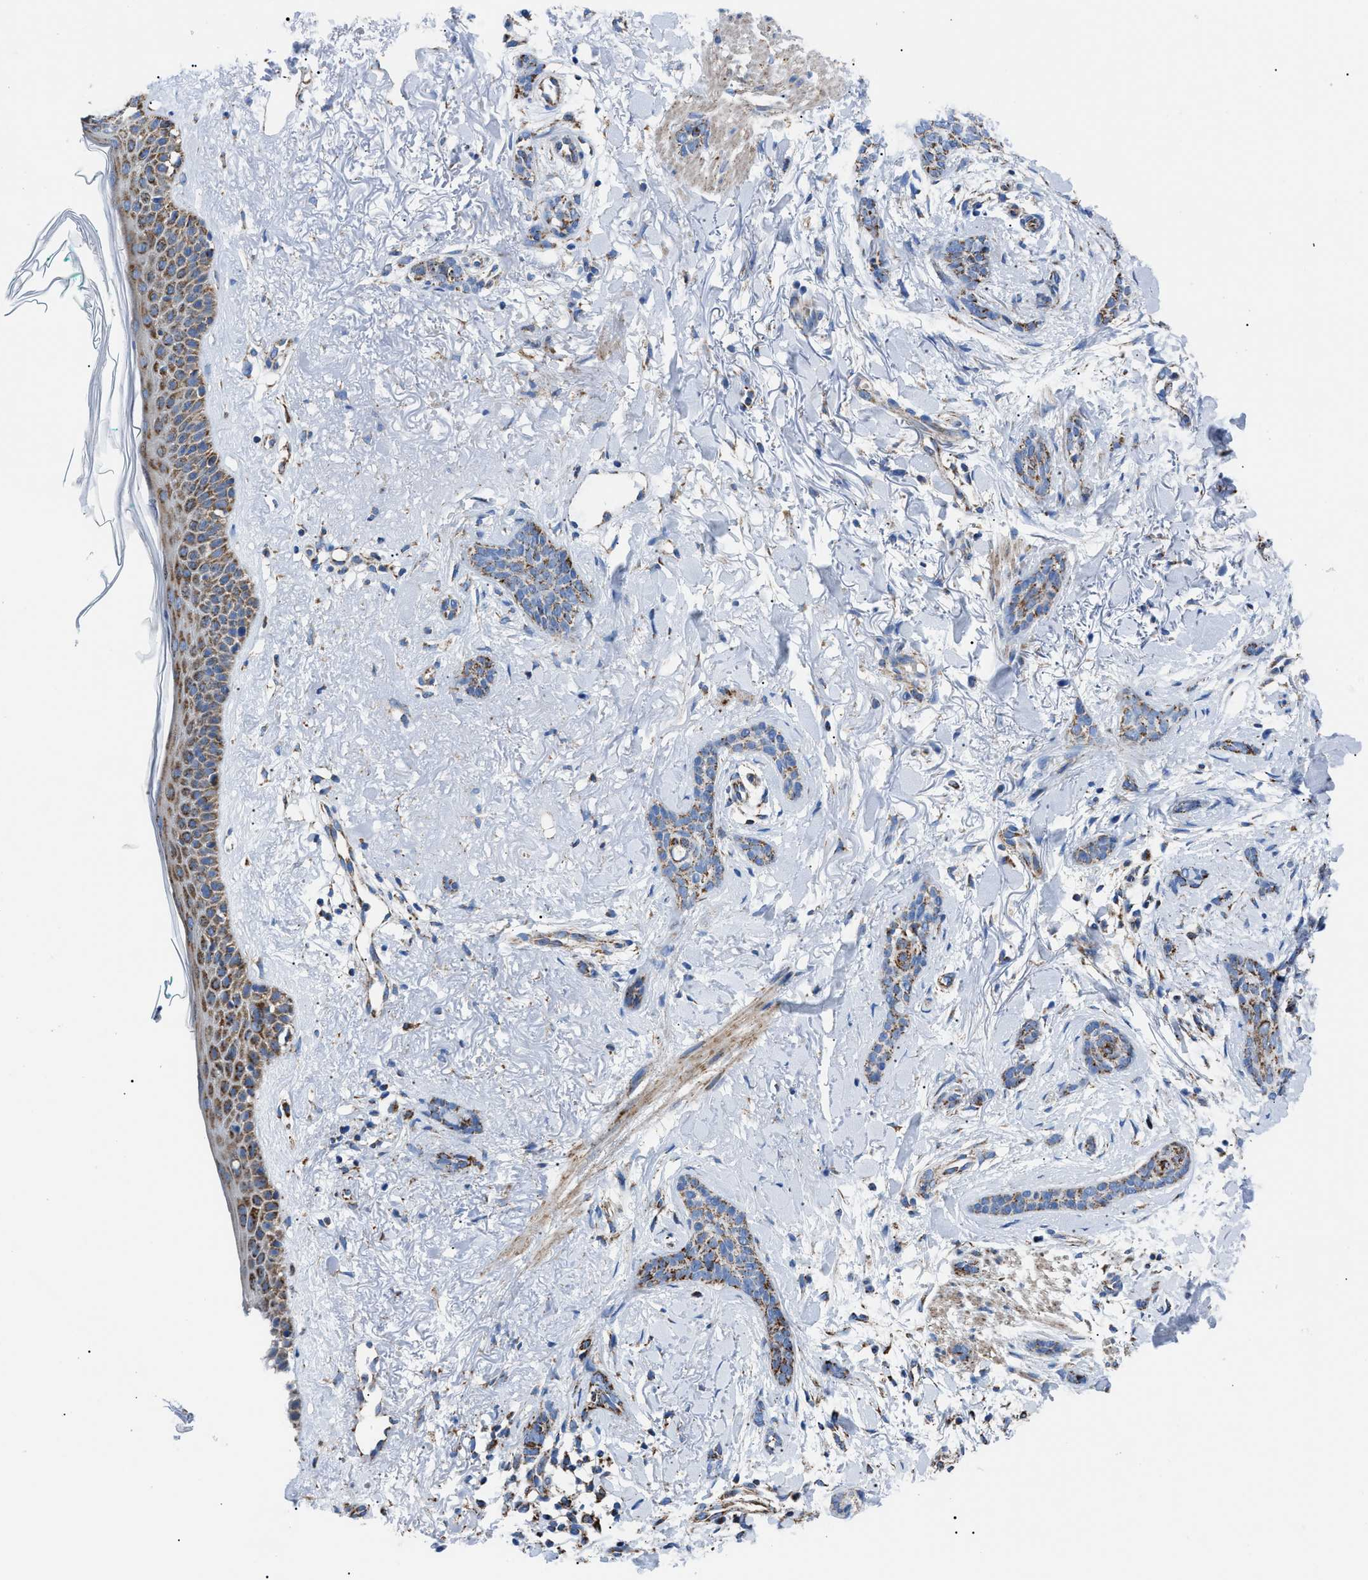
{"staining": {"intensity": "moderate", "quantity": ">75%", "location": "cytoplasmic/membranous"}, "tissue": "skin cancer", "cell_type": "Tumor cells", "image_type": "cancer", "snomed": [{"axis": "morphology", "description": "Basal cell carcinoma"}, {"axis": "morphology", "description": "Adnexal tumor, benign"}, {"axis": "topography", "description": "Skin"}], "caption": "Human skin cancer stained for a protein (brown) shows moderate cytoplasmic/membranous positive staining in approximately >75% of tumor cells.", "gene": "PHB2", "patient": {"sex": "female", "age": 42}}